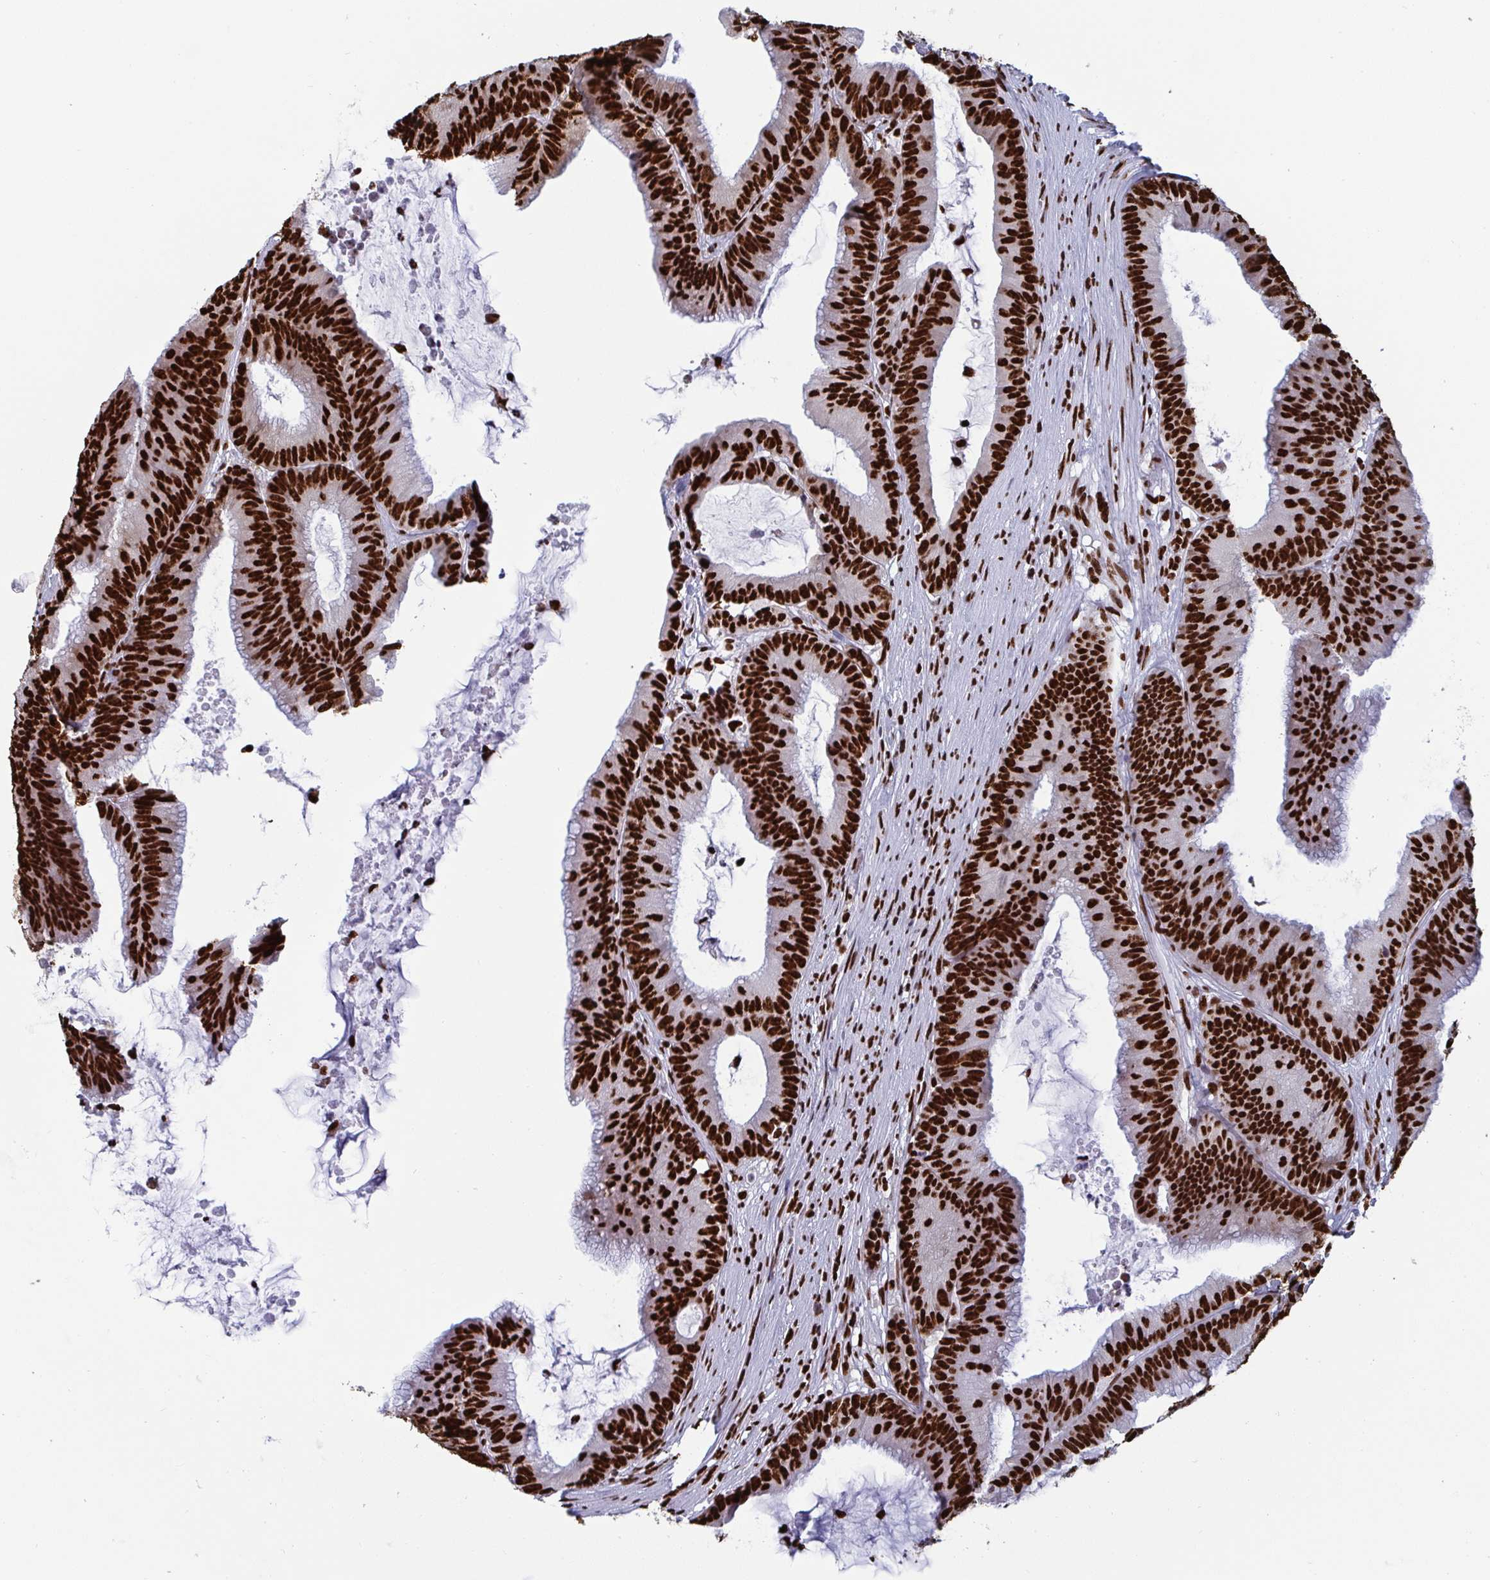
{"staining": {"intensity": "strong", "quantity": ">75%", "location": "nuclear"}, "tissue": "colorectal cancer", "cell_type": "Tumor cells", "image_type": "cancer", "snomed": [{"axis": "morphology", "description": "Adenocarcinoma, NOS"}, {"axis": "topography", "description": "Colon"}], "caption": "Colorectal adenocarcinoma stained with a brown dye demonstrates strong nuclear positive staining in approximately >75% of tumor cells.", "gene": "GAR1", "patient": {"sex": "female", "age": 78}}